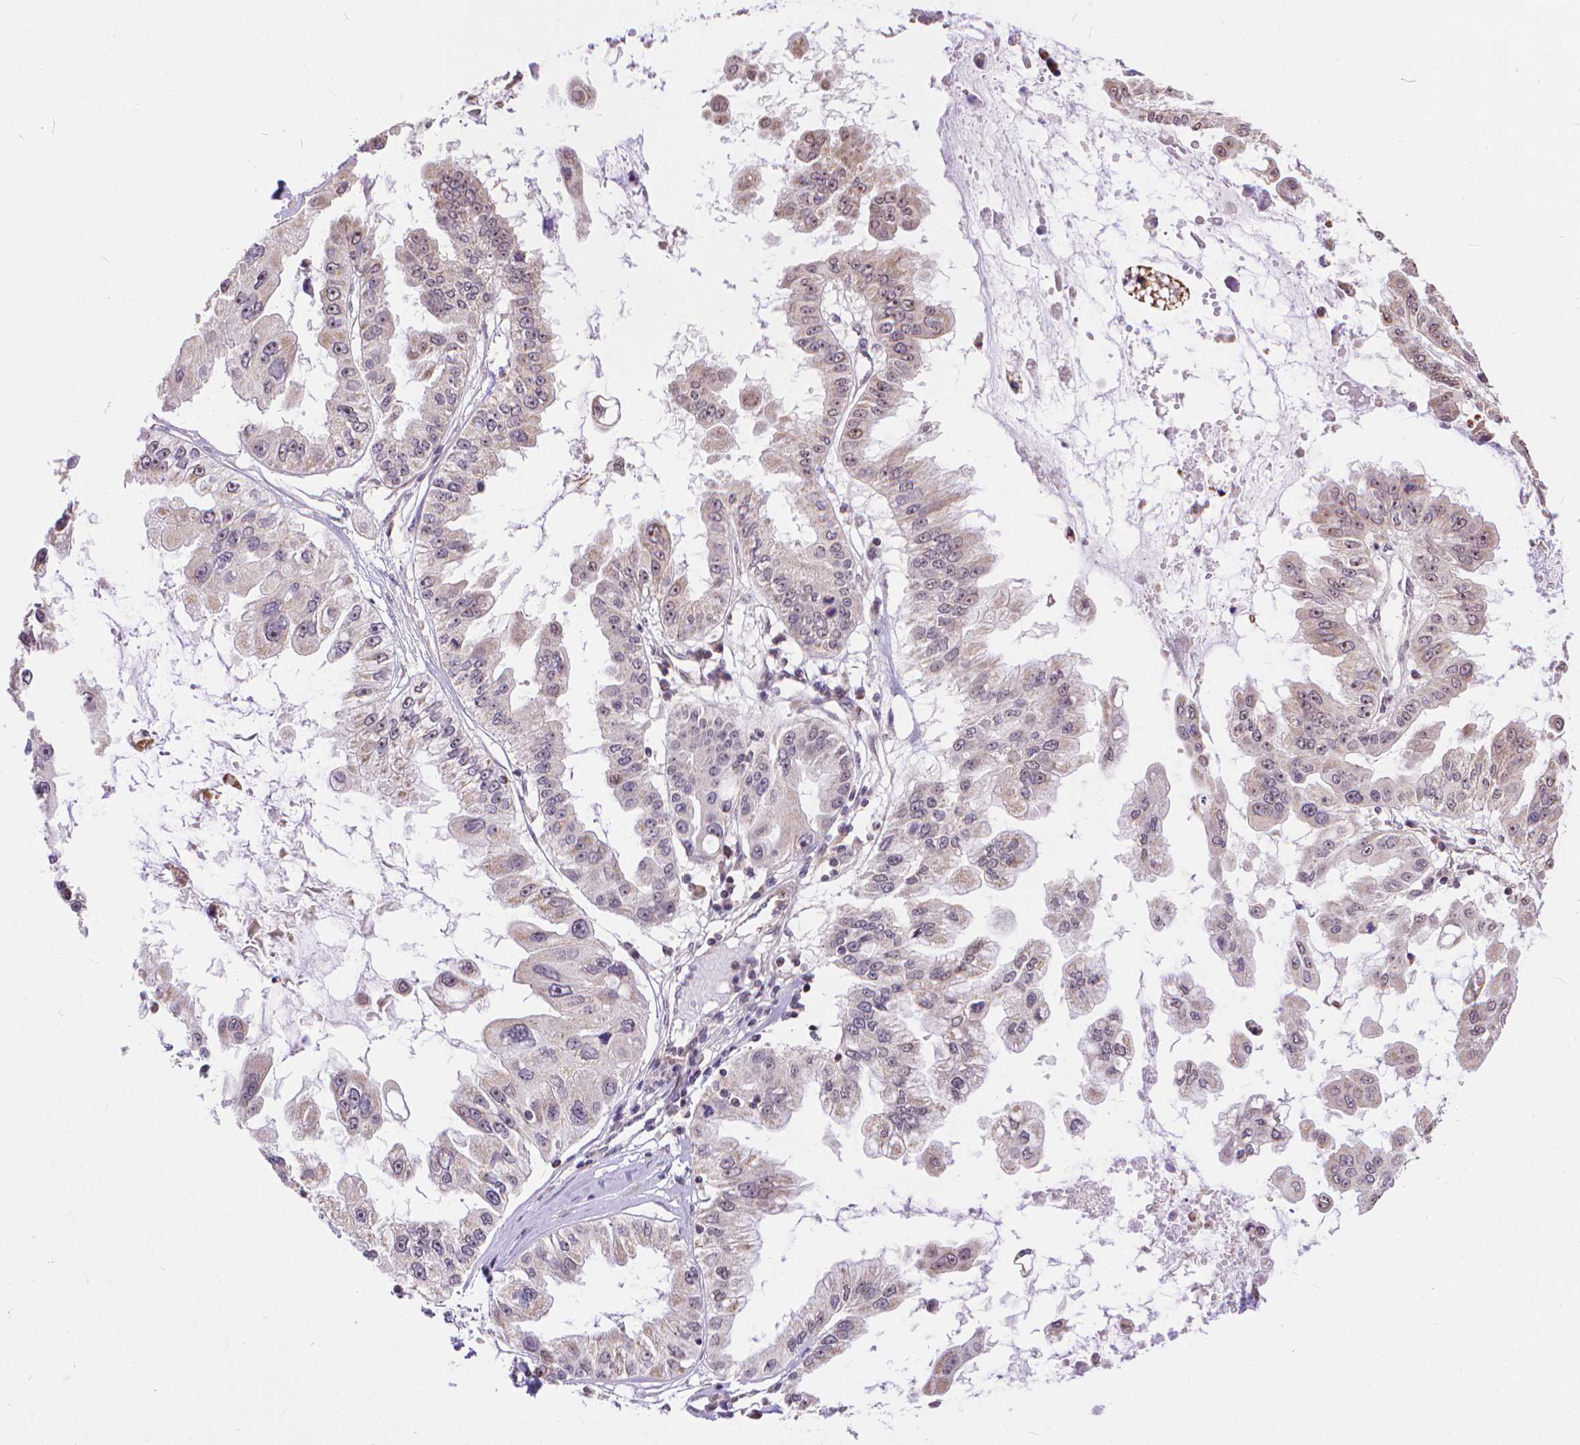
{"staining": {"intensity": "moderate", "quantity": "<25%", "location": "nuclear"}, "tissue": "ovarian cancer", "cell_type": "Tumor cells", "image_type": "cancer", "snomed": [{"axis": "morphology", "description": "Cystadenocarcinoma, serous, NOS"}, {"axis": "topography", "description": "Ovary"}], "caption": "Brown immunohistochemical staining in ovarian cancer (serous cystadenocarcinoma) exhibits moderate nuclear positivity in approximately <25% of tumor cells.", "gene": "TMEM135", "patient": {"sex": "female", "age": 56}}